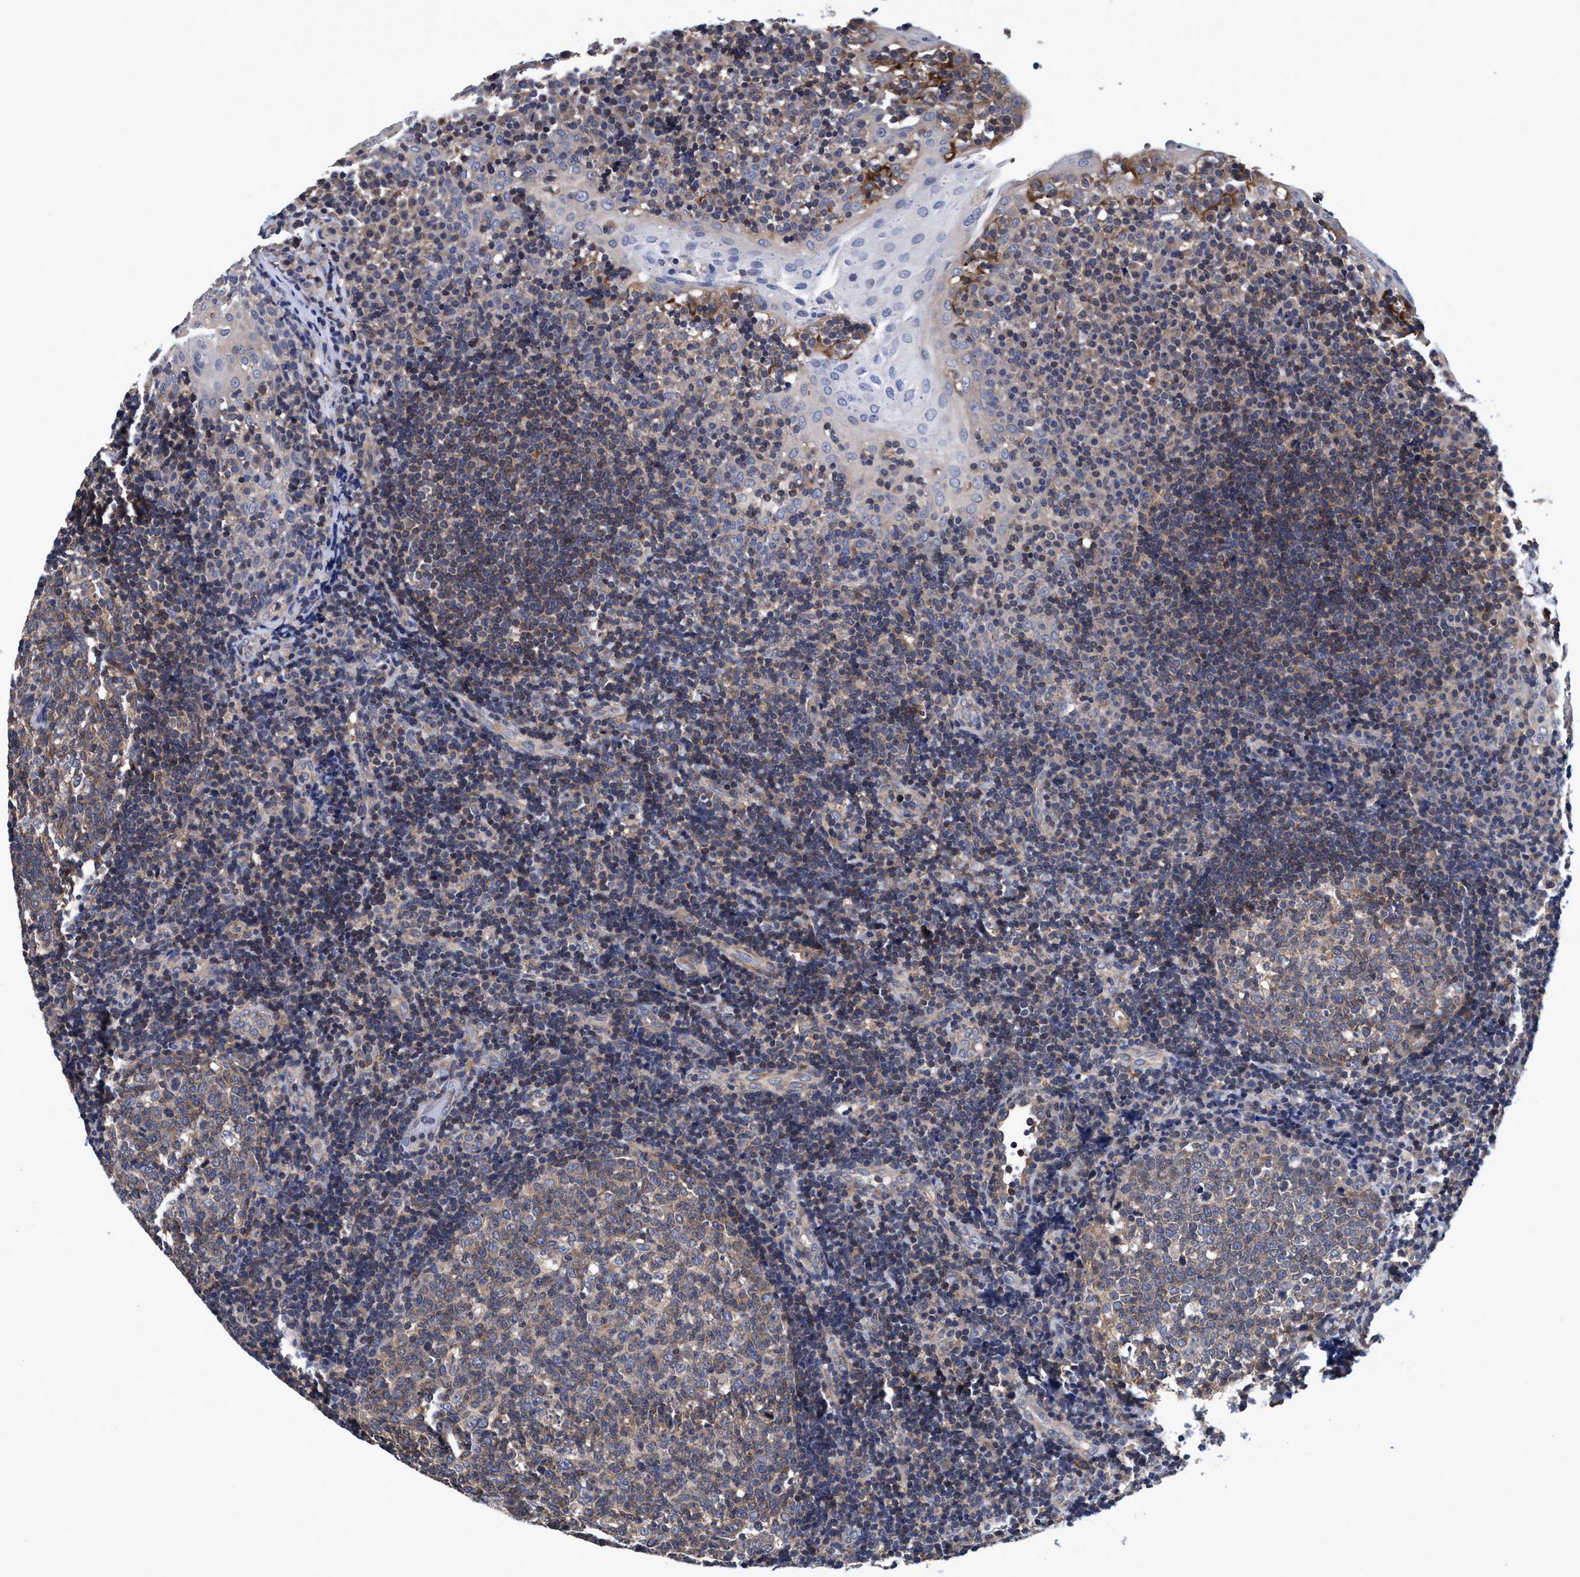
{"staining": {"intensity": "moderate", "quantity": ">75%", "location": "cytoplasmic/membranous"}, "tissue": "tonsil", "cell_type": "Germinal center cells", "image_type": "normal", "snomed": [{"axis": "morphology", "description": "Normal tissue, NOS"}, {"axis": "topography", "description": "Tonsil"}], "caption": "Moderate cytoplasmic/membranous expression is present in approximately >75% of germinal center cells in benign tonsil. Ihc stains the protein of interest in brown and the nuclei are stained blue.", "gene": "CALCOCO2", "patient": {"sex": "female", "age": 40}}